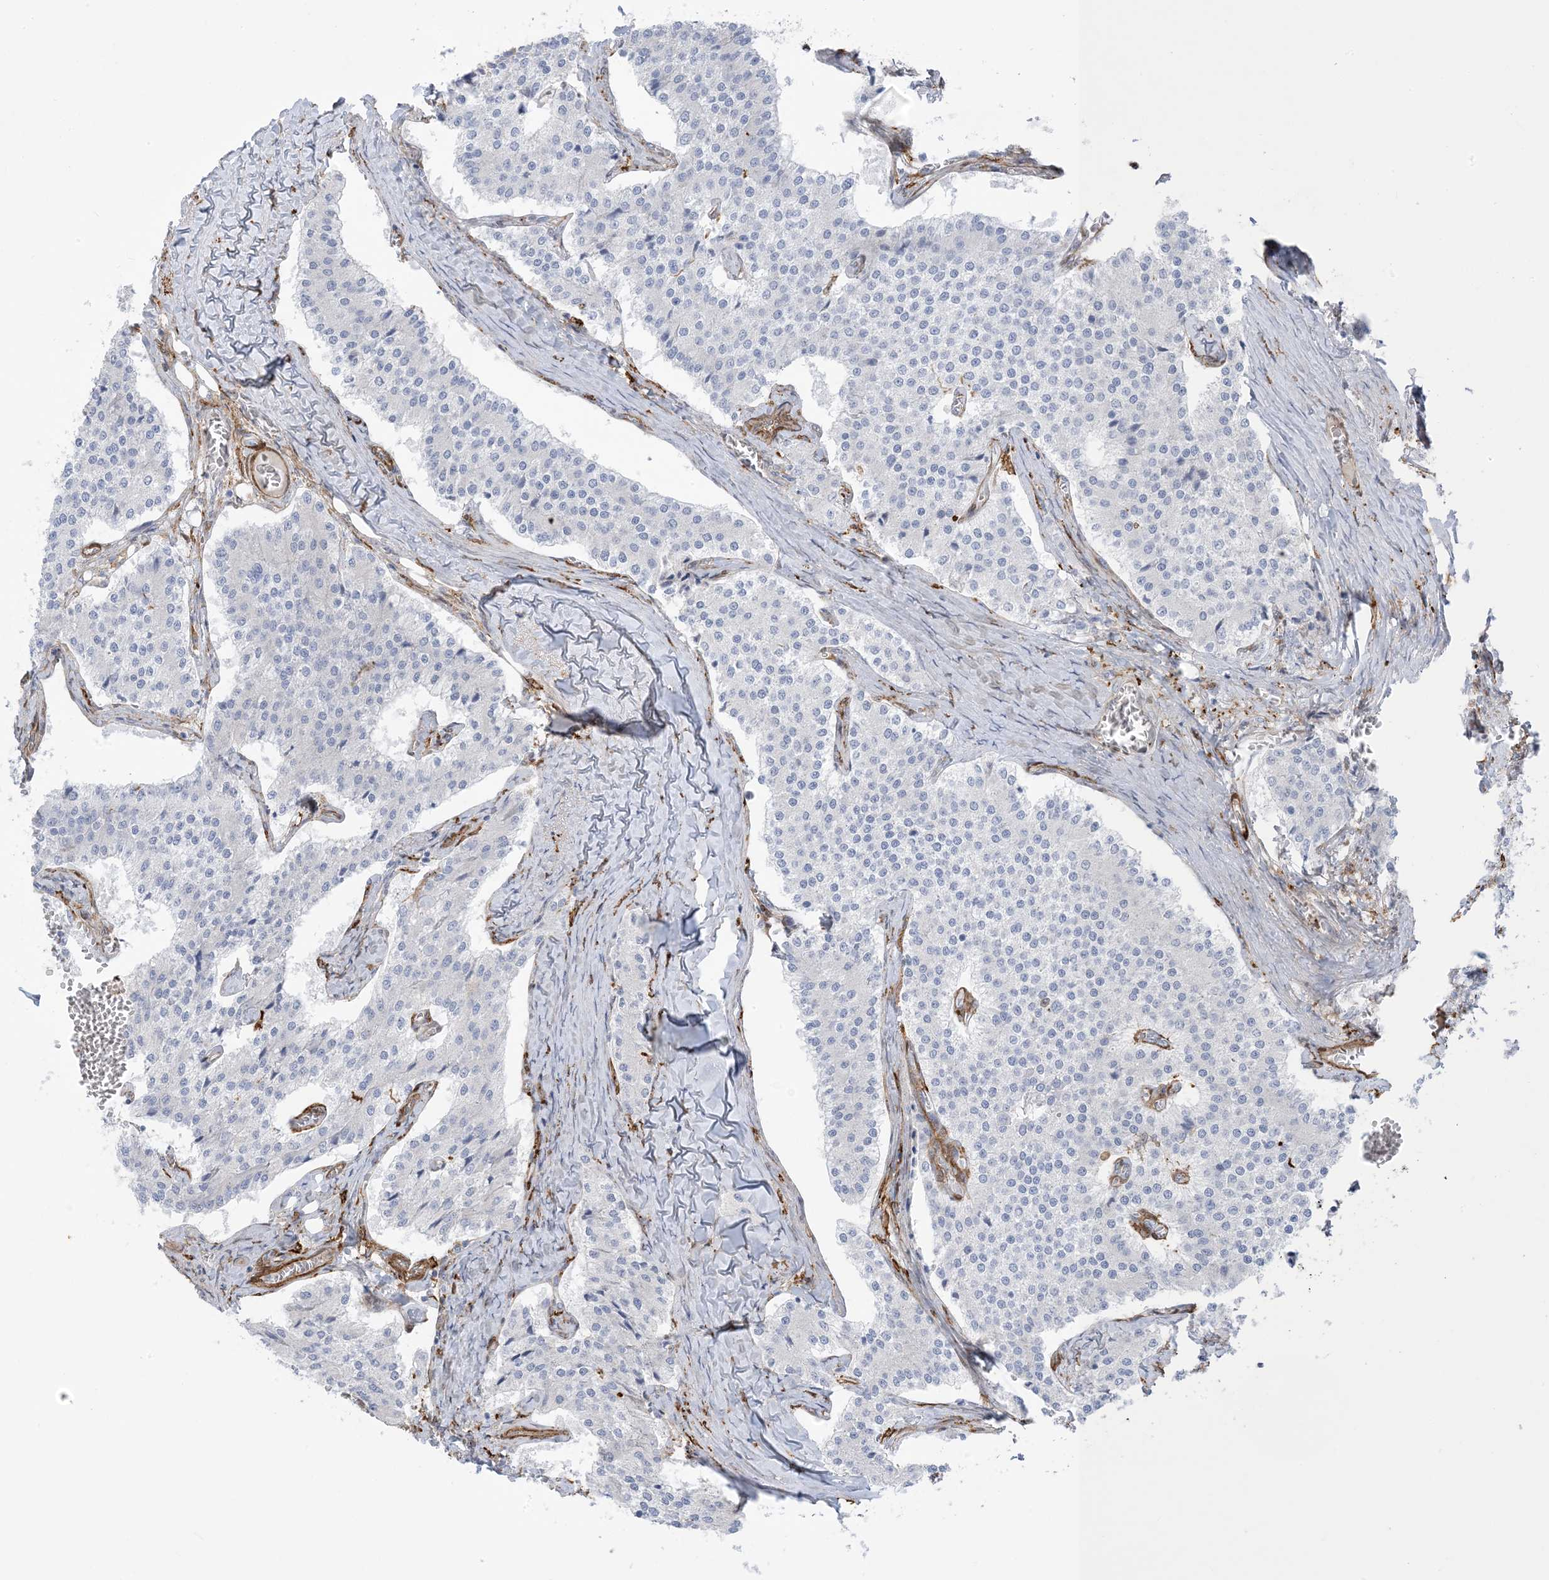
{"staining": {"intensity": "negative", "quantity": "none", "location": "none"}, "tissue": "carcinoid", "cell_type": "Tumor cells", "image_type": "cancer", "snomed": [{"axis": "morphology", "description": "Carcinoid, malignant, NOS"}, {"axis": "topography", "description": "Colon"}], "caption": "High power microscopy image of an immunohistochemistry (IHC) micrograph of carcinoid, revealing no significant expression in tumor cells.", "gene": "ICMT", "patient": {"sex": "female", "age": 52}}